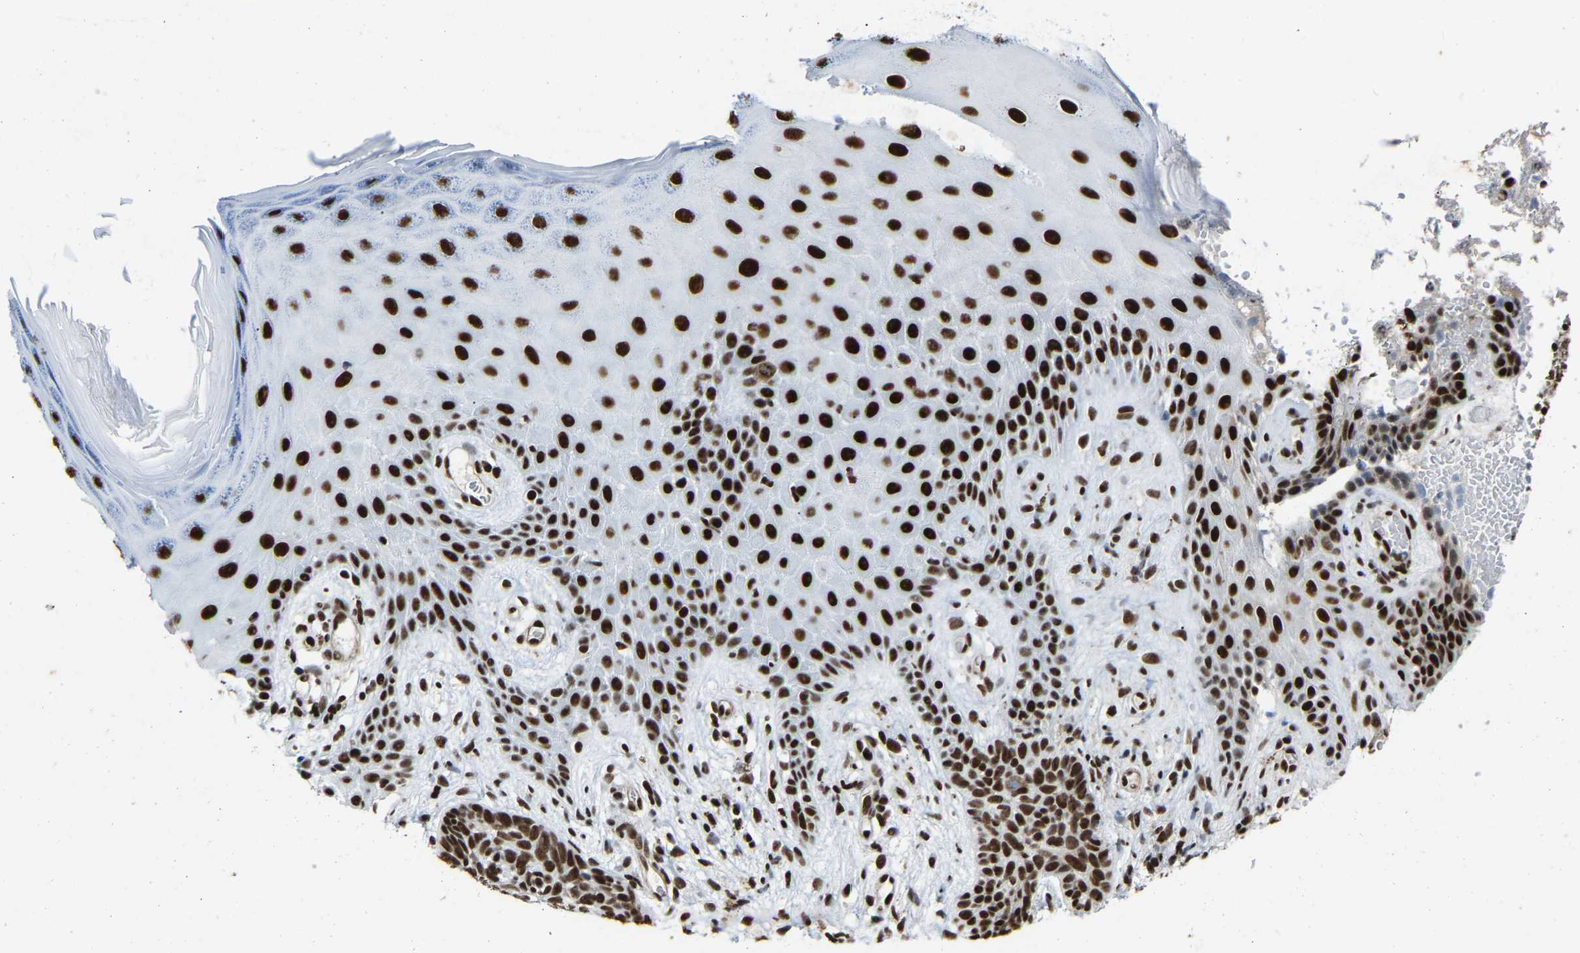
{"staining": {"intensity": "strong", "quantity": ">75%", "location": "nuclear"}, "tissue": "skin cancer", "cell_type": "Tumor cells", "image_type": "cancer", "snomed": [{"axis": "morphology", "description": "Basal cell carcinoma"}, {"axis": "topography", "description": "Skin"}], "caption": "Brown immunohistochemical staining in skin cancer (basal cell carcinoma) exhibits strong nuclear expression in approximately >75% of tumor cells.", "gene": "DDX5", "patient": {"sex": "female", "age": 59}}